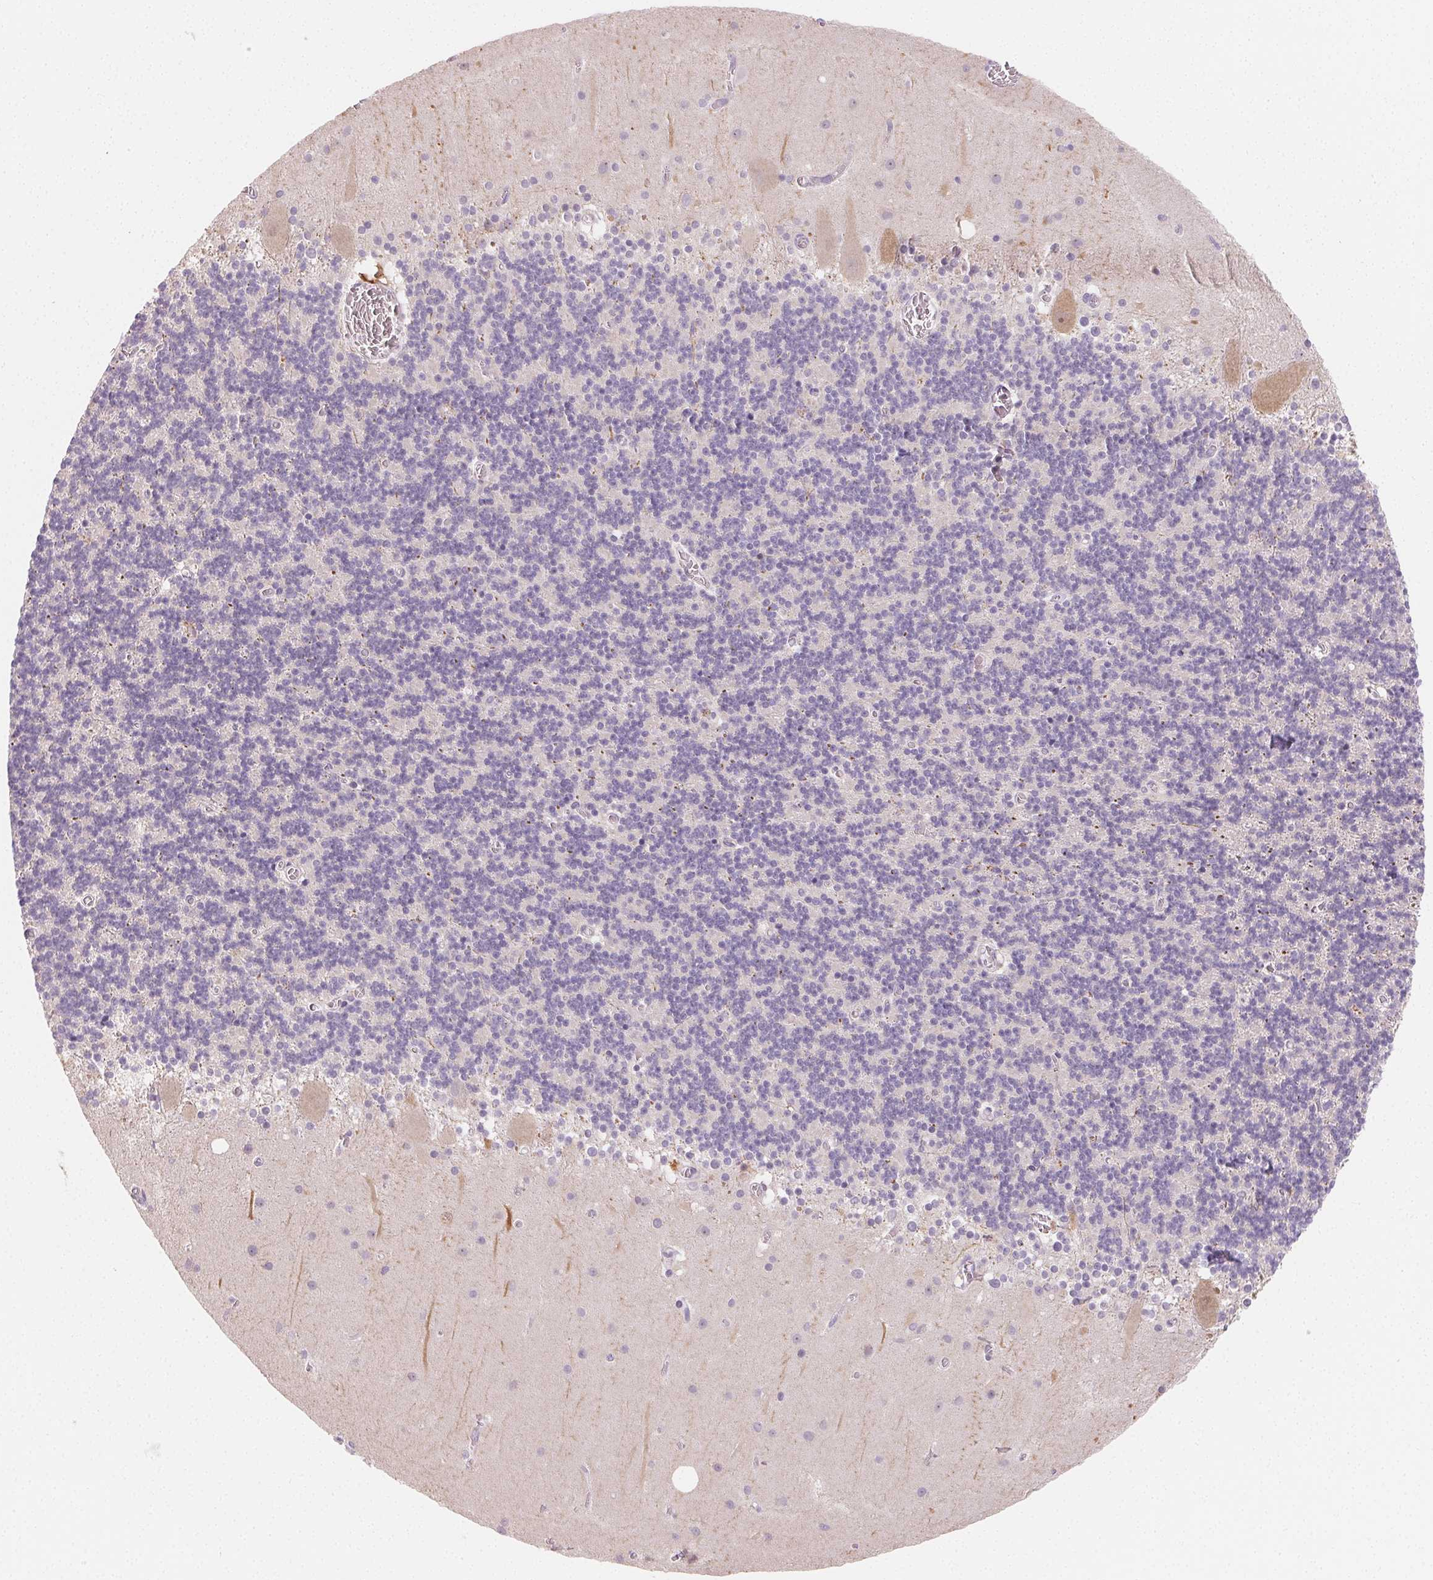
{"staining": {"intensity": "negative", "quantity": "none", "location": "none"}, "tissue": "cerebellum", "cell_type": "Cells in granular layer", "image_type": "normal", "snomed": [{"axis": "morphology", "description": "Normal tissue, NOS"}, {"axis": "topography", "description": "Cerebellum"}], "caption": "Unremarkable cerebellum was stained to show a protein in brown. There is no significant positivity in cells in granular layer. (Stains: DAB (3,3'-diaminobenzidine) IHC with hematoxylin counter stain, Microscopy: brightfield microscopy at high magnification).", "gene": "MYBL1", "patient": {"sex": "male", "age": 70}}